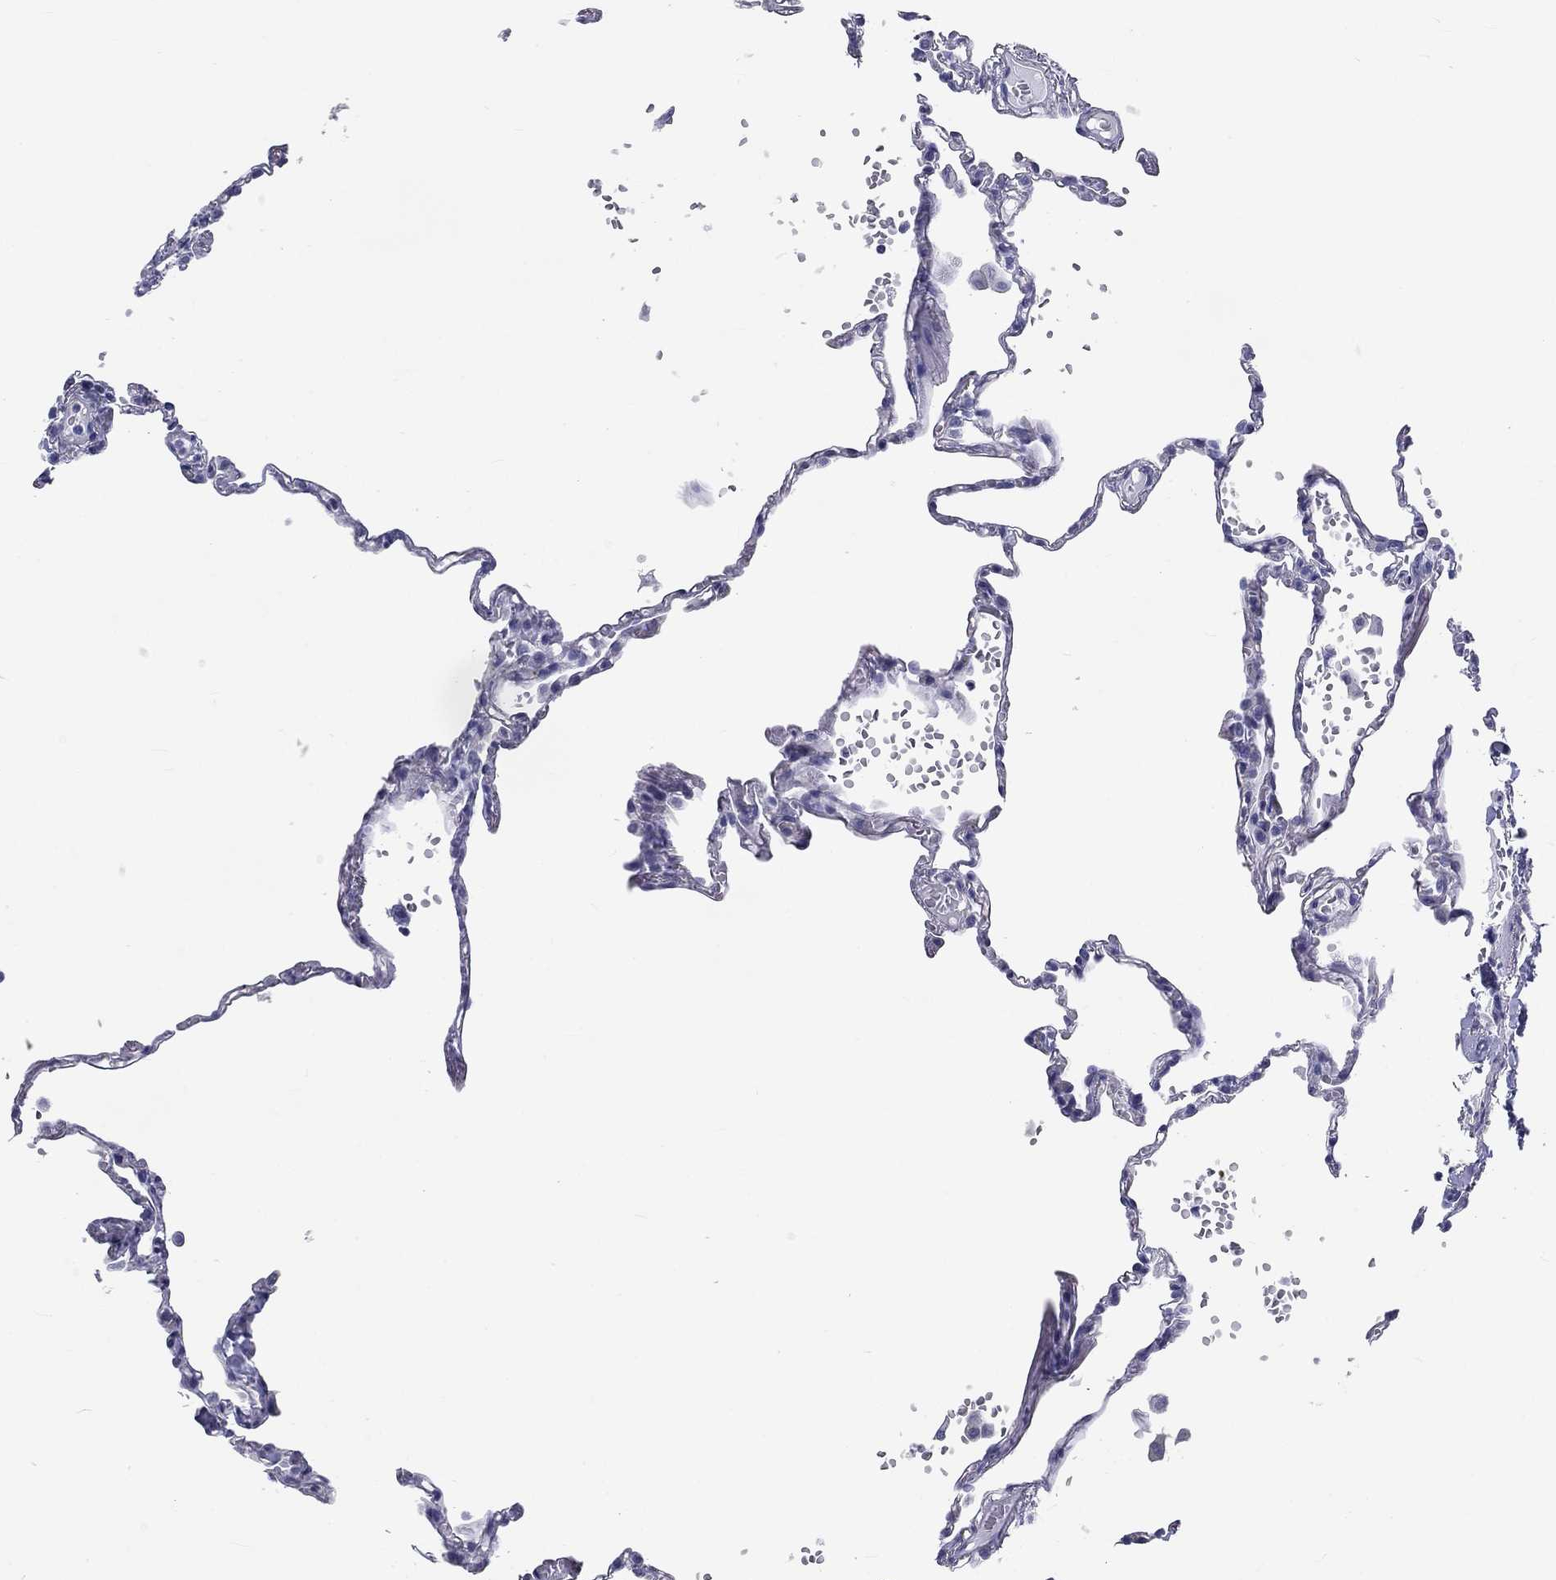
{"staining": {"intensity": "negative", "quantity": "none", "location": "none"}, "tissue": "lung", "cell_type": "Alveolar cells", "image_type": "normal", "snomed": [{"axis": "morphology", "description": "Normal tissue, NOS"}, {"axis": "topography", "description": "Lung"}], "caption": "Protein analysis of normal lung demonstrates no significant positivity in alveolar cells. (DAB (3,3'-diaminobenzidine) immunohistochemistry, high magnification).", "gene": "DNALI1", "patient": {"sex": "male", "age": 78}}